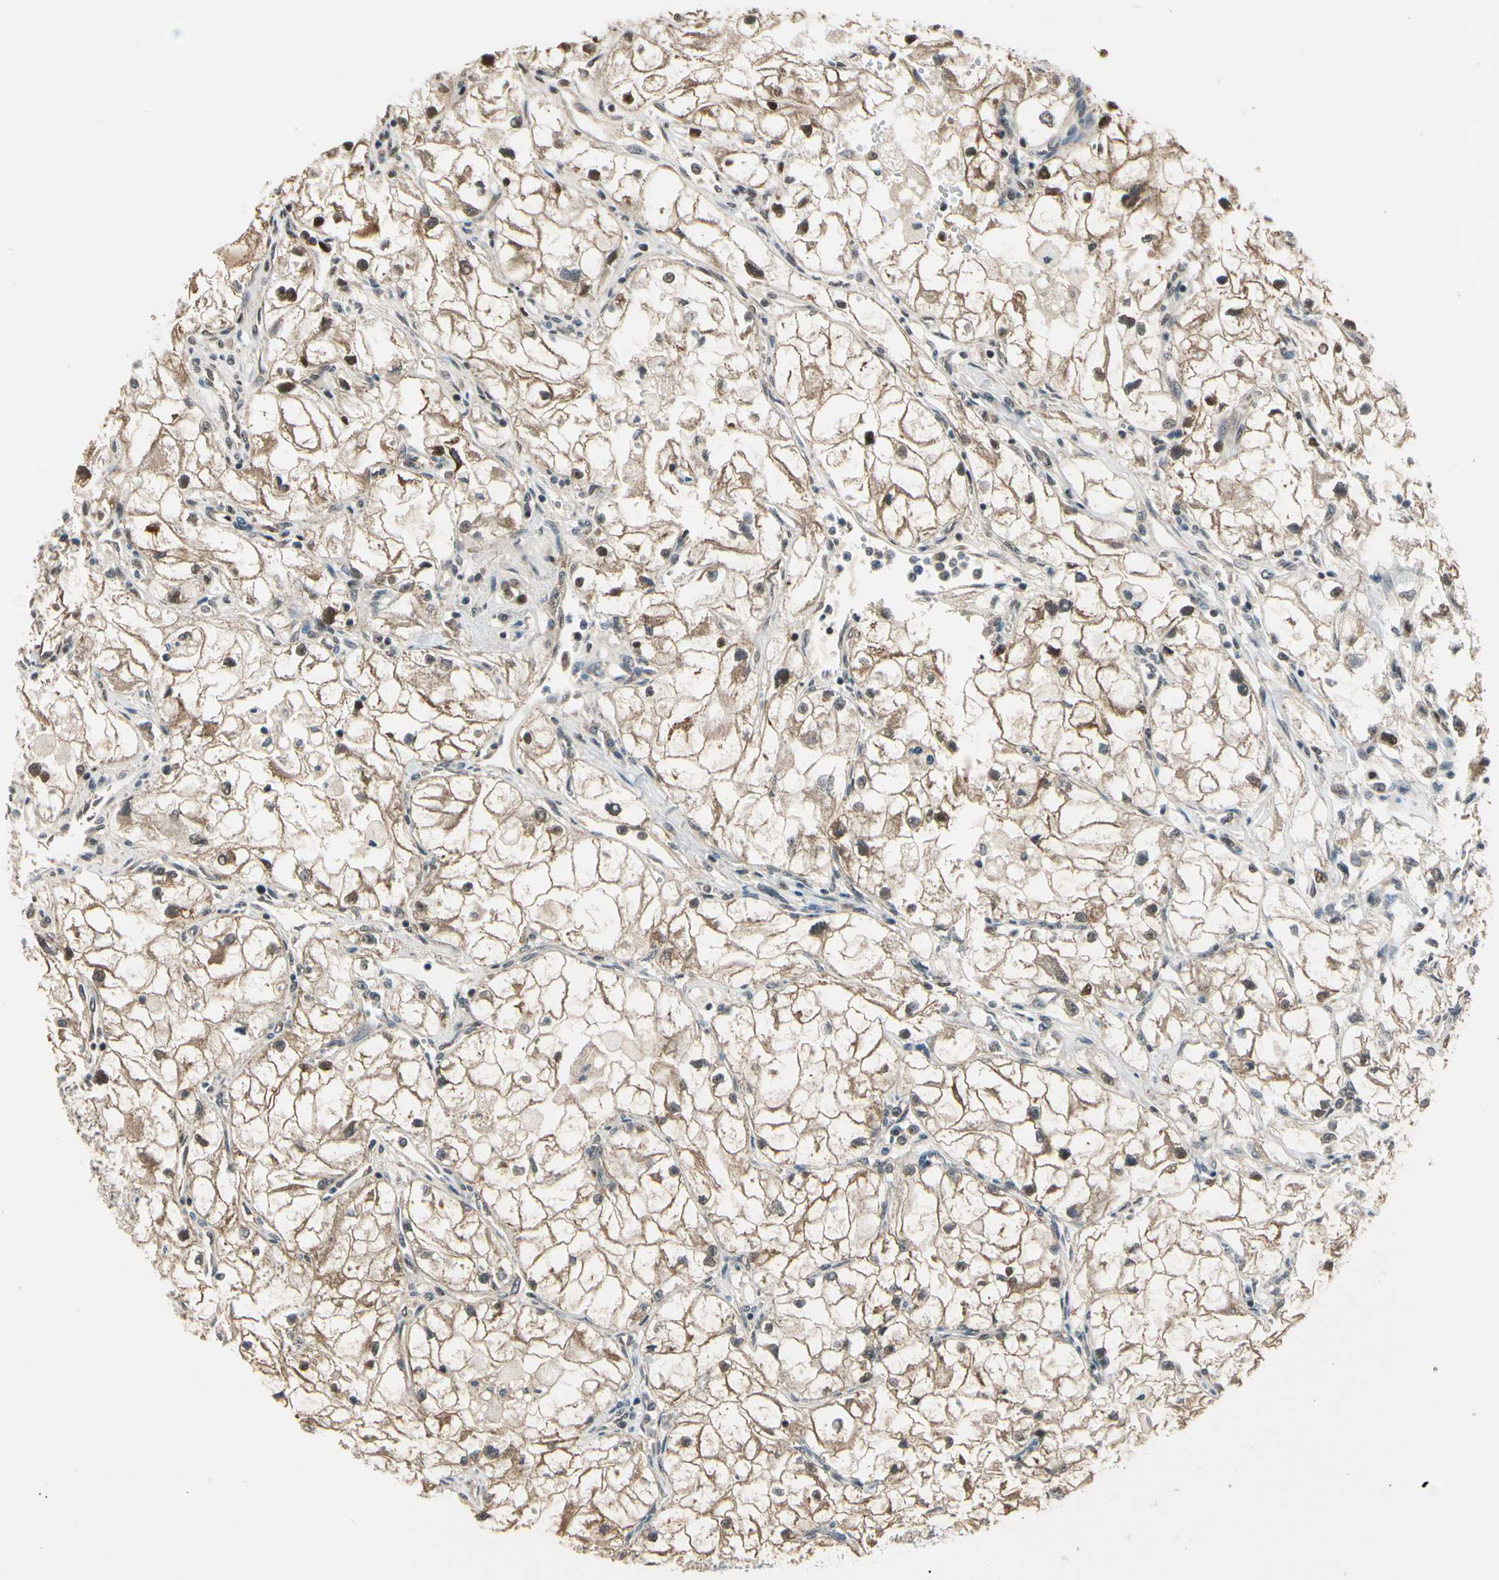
{"staining": {"intensity": "moderate", "quantity": ">75%", "location": "cytoplasmic/membranous,nuclear"}, "tissue": "renal cancer", "cell_type": "Tumor cells", "image_type": "cancer", "snomed": [{"axis": "morphology", "description": "Adenocarcinoma, NOS"}, {"axis": "topography", "description": "Kidney"}], "caption": "Adenocarcinoma (renal) stained with a brown dye exhibits moderate cytoplasmic/membranous and nuclear positive positivity in approximately >75% of tumor cells.", "gene": "TAF12", "patient": {"sex": "female", "age": 70}}